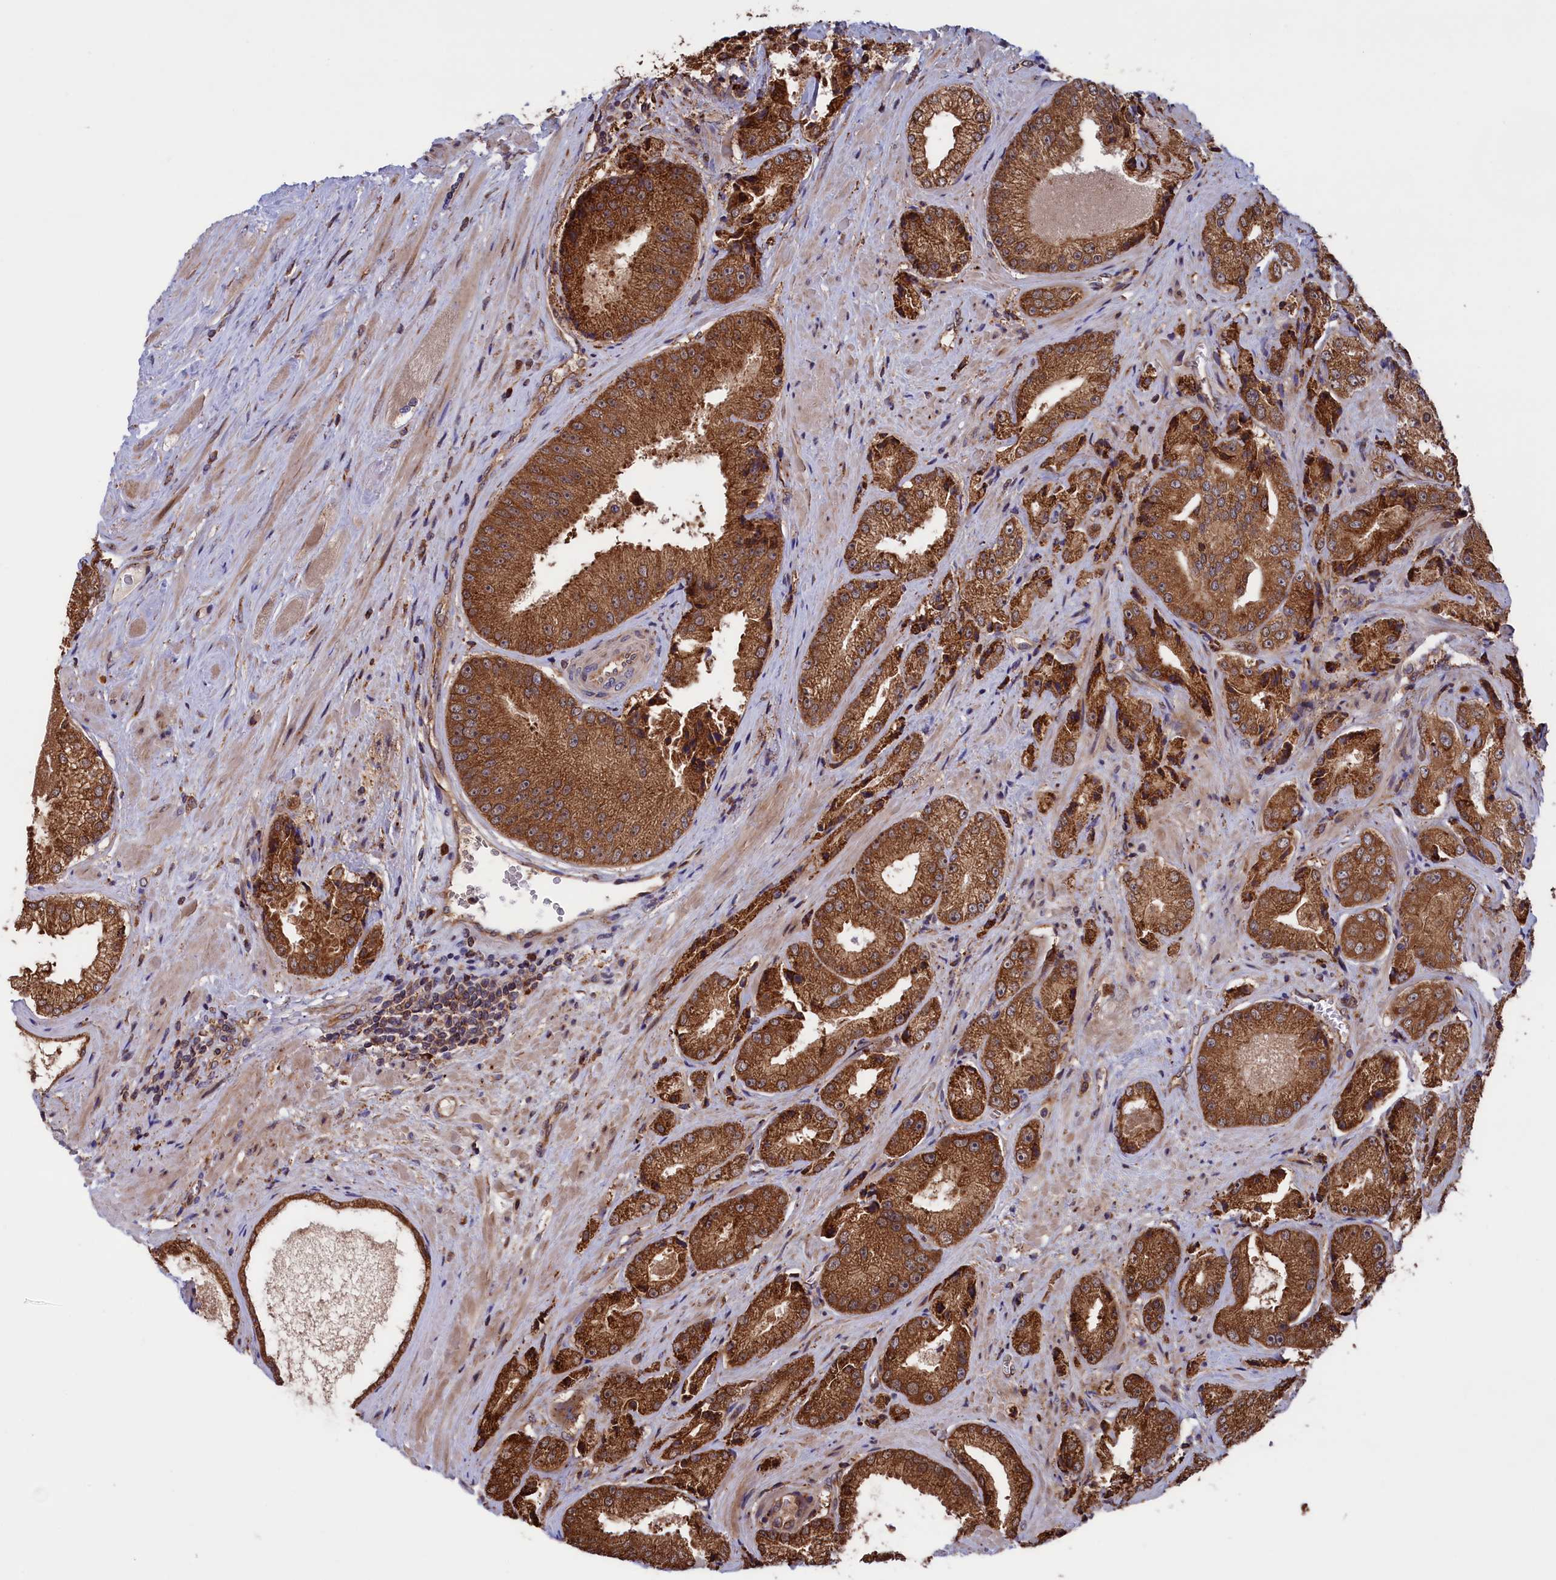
{"staining": {"intensity": "strong", "quantity": ">75%", "location": "cytoplasmic/membranous"}, "tissue": "prostate cancer", "cell_type": "Tumor cells", "image_type": "cancer", "snomed": [{"axis": "morphology", "description": "Adenocarcinoma, High grade"}, {"axis": "topography", "description": "Prostate"}], "caption": "The image reveals staining of prostate cancer, revealing strong cytoplasmic/membranous protein positivity (brown color) within tumor cells.", "gene": "PLA2G4C", "patient": {"sex": "male", "age": 71}}